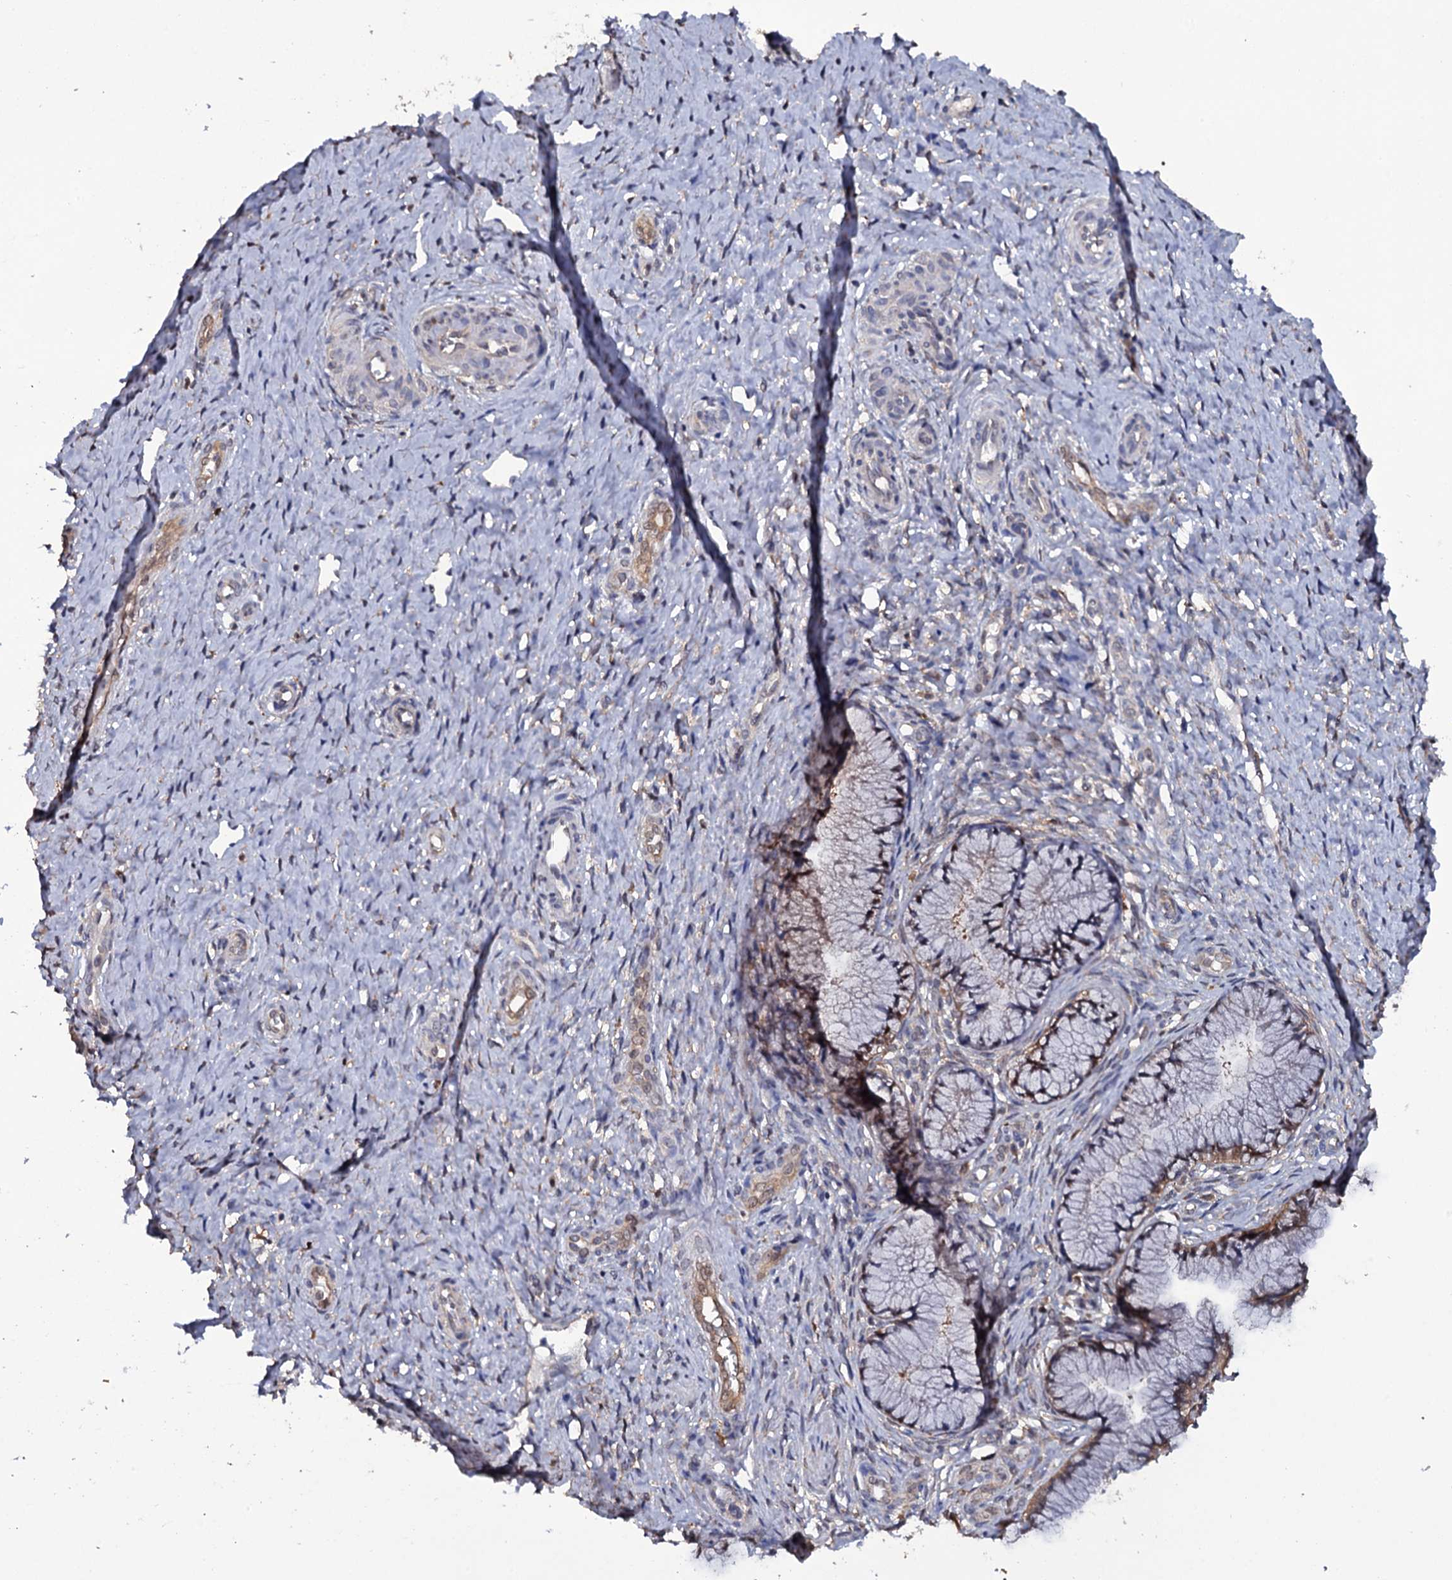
{"staining": {"intensity": "moderate", "quantity": "25%-75%", "location": "cytoplasmic/membranous"}, "tissue": "cervix", "cell_type": "Glandular cells", "image_type": "normal", "snomed": [{"axis": "morphology", "description": "Normal tissue, NOS"}, {"axis": "topography", "description": "Cervix"}], "caption": "Glandular cells display medium levels of moderate cytoplasmic/membranous positivity in approximately 25%-75% of cells in normal cervix. (DAB = brown stain, brightfield microscopy at high magnification).", "gene": "CRYL1", "patient": {"sex": "female", "age": 36}}